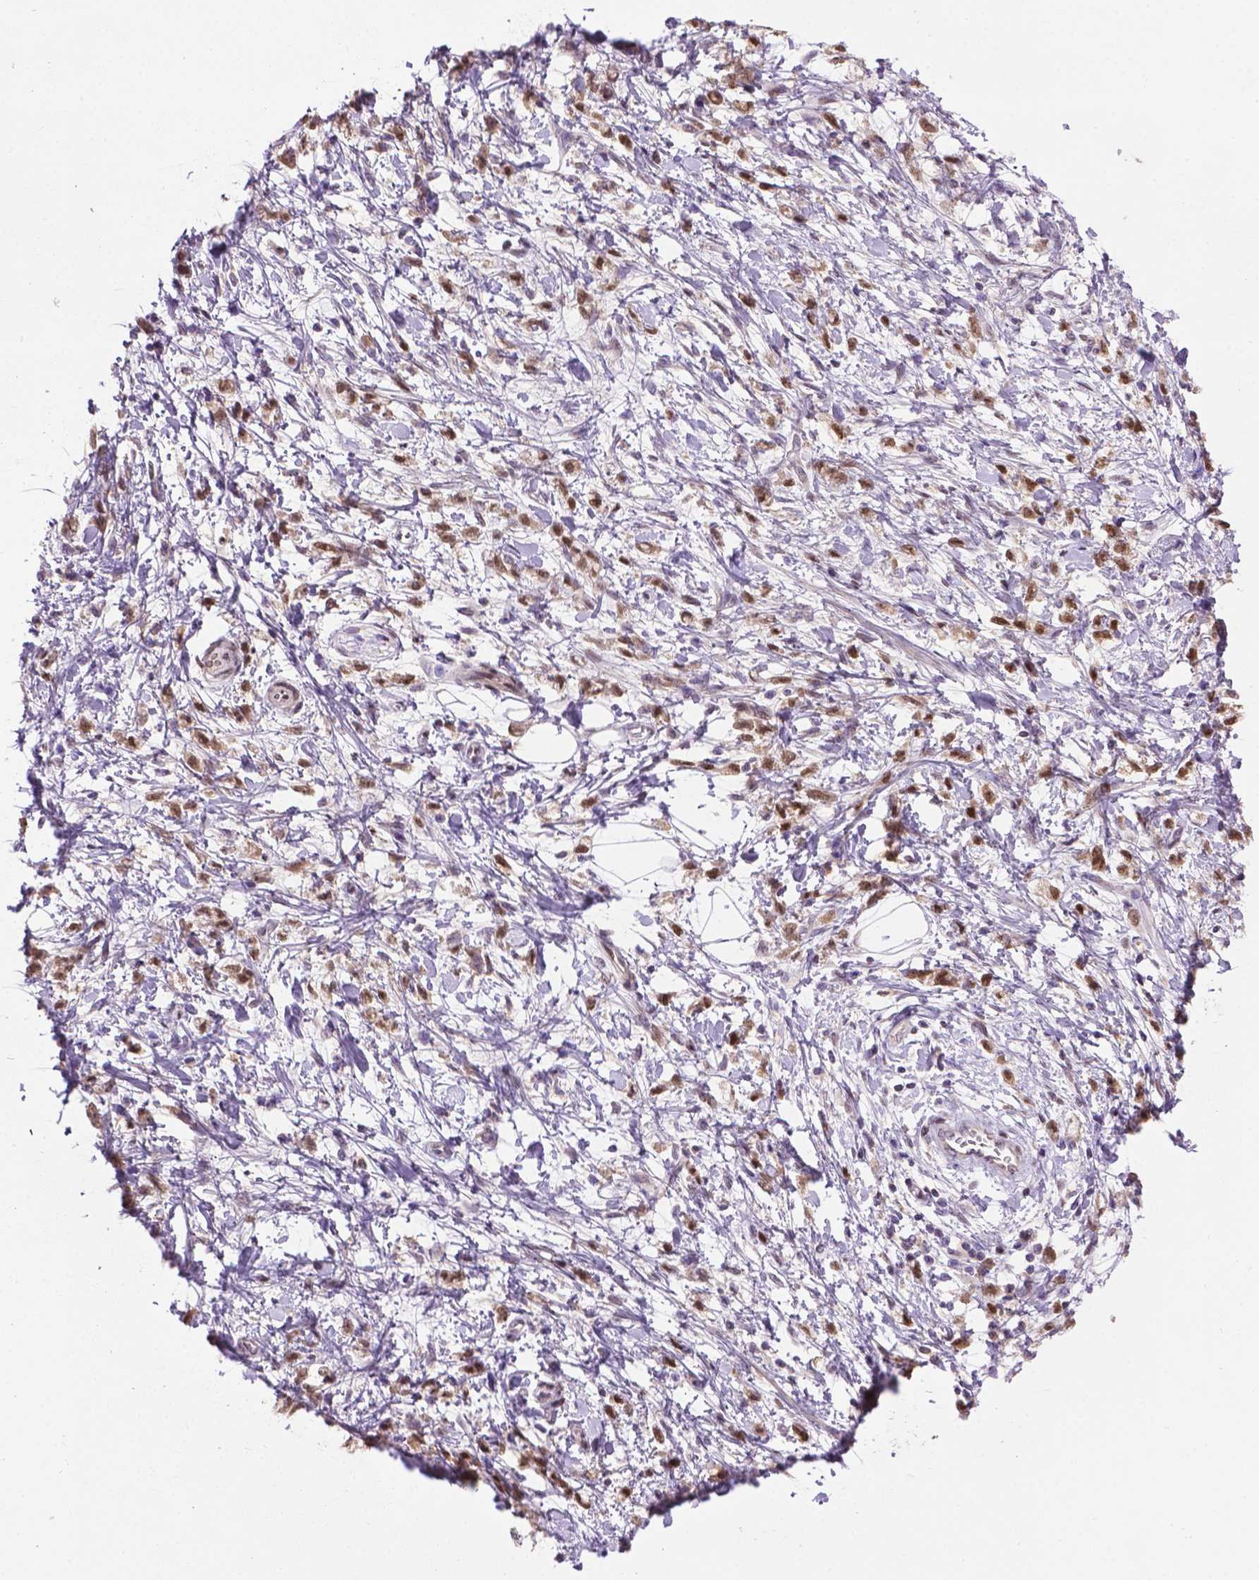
{"staining": {"intensity": "moderate", "quantity": ">75%", "location": "nuclear"}, "tissue": "stomach cancer", "cell_type": "Tumor cells", "image_type": "cancer", "snomed": [{"axis": "morphology", "description": "Adenocarcinoma, NOS"}, {"axis": "topography", "description": "Stomach"}], "caption": "The micrograph reveals a brown stain indicating the presence of a protein in the nuclear of tumor cells in stomach cancer (adenocarcinoma). The staining was performed using DAB (3,3'-diaminobenzidine) to visualize the protein expression in brown, while the nuclei were stained in blue with hematoxylin (Magnification: 20x).", "gene": "IRF6", "patient": {"sex": "female", "age": 60}}